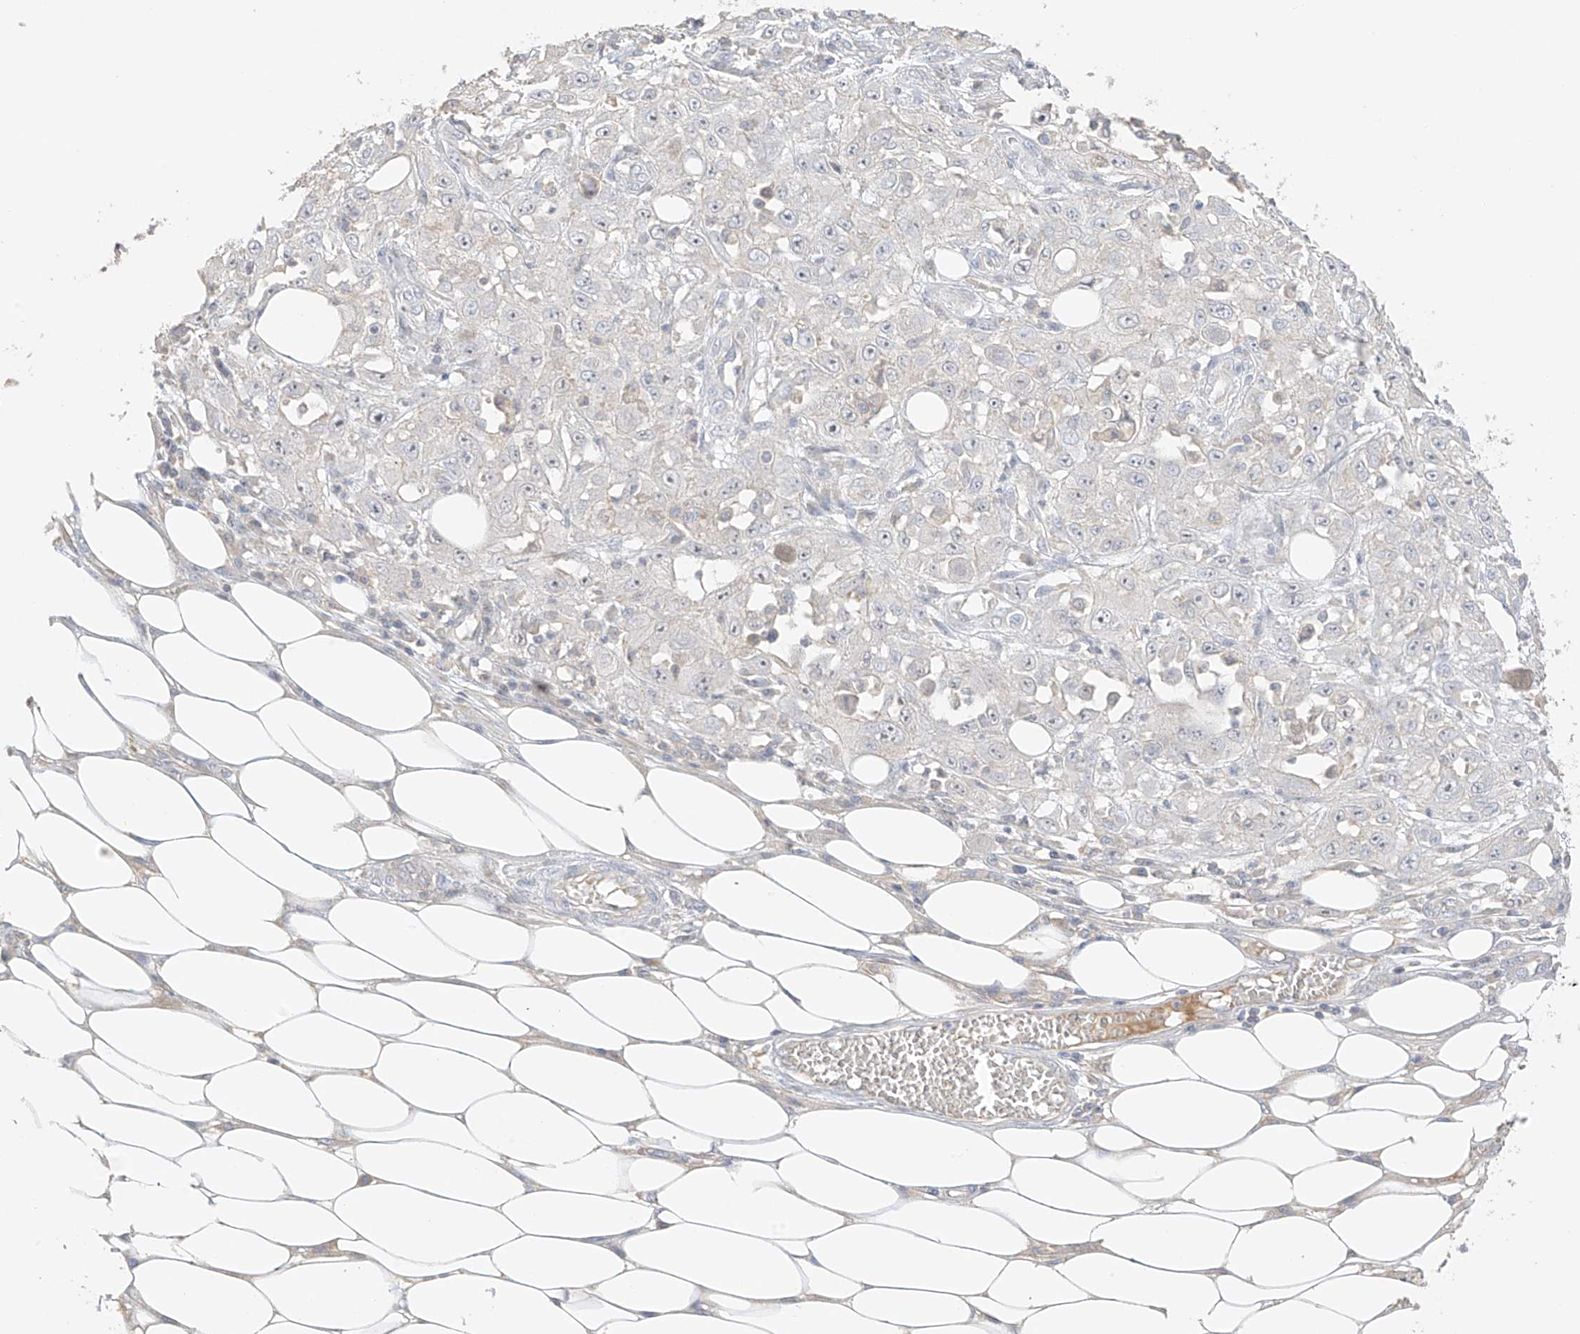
{"staining": {"intensity": "negative", "quantity": "none", "location": "none"}, "tissue": "skin cancer", "cell_type": "Tumor cells", "image_type": "cancer", "snomed": [{"axis": "morphology", "description": "Squamous cell carcinoma, NOS"}, {"axis": "morphology", "description": "Squamous cell carcinoma, metastatic, NOS"}, {"axis": "topography", "description": "Skin"}, {"axis": "topography", "description": "Lymph node"}], "caption": "Tumor cells are negative for brown protein staining in metastatic squamous cell carcinoma (skin). The staining was performed using DAB to visualize the protein expression in brown, while the nuclei were stained in blue with hematoxylin (Magnification: 20x).", "gene": "ZBTB41", "patient": {"sex": "male", "age": 75}}